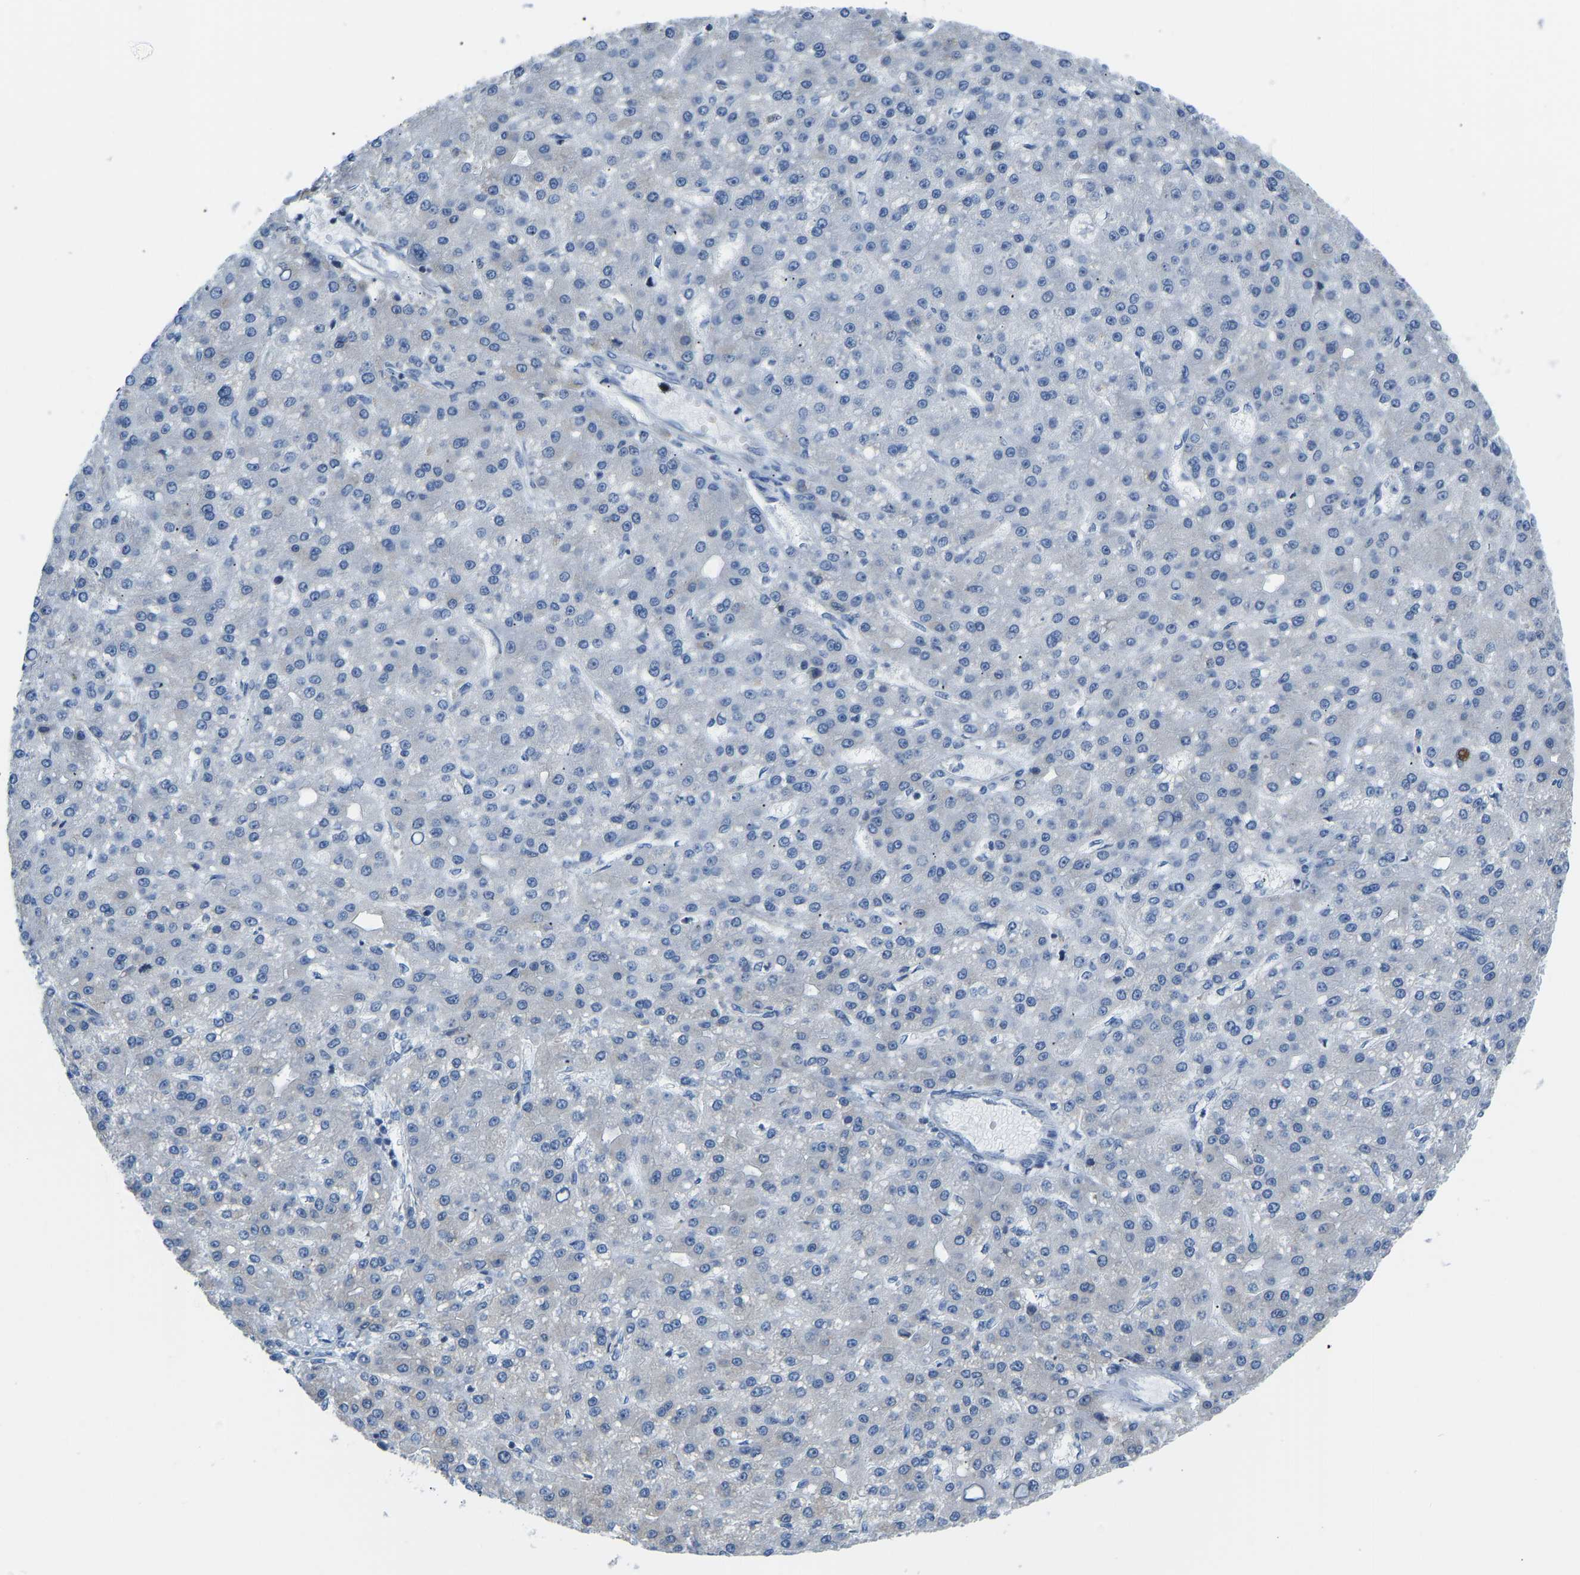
{"staining": {"intensity": "negative", "quantity": "none", "location": "none"}, "tissue": "liver cancer", "cell_type": "Tumor cells", "image_type": "cancer", "snomed": [{"axis": "morphology", "description": "Carcinoma, Hepatocellular, NOS"}, {"axis": "topography", "description": "Liver"}], "caption": "Tumor cells are negative for protein expression in human hepatocellular carcinoma (liver). (Stains: DAB immunohistochemistry with hematoxylin counter stain, Microscopy: brightfield microscopy at high magnification).", "gene": "VRK1", "patient": {"sex": "male", "age": 67}}